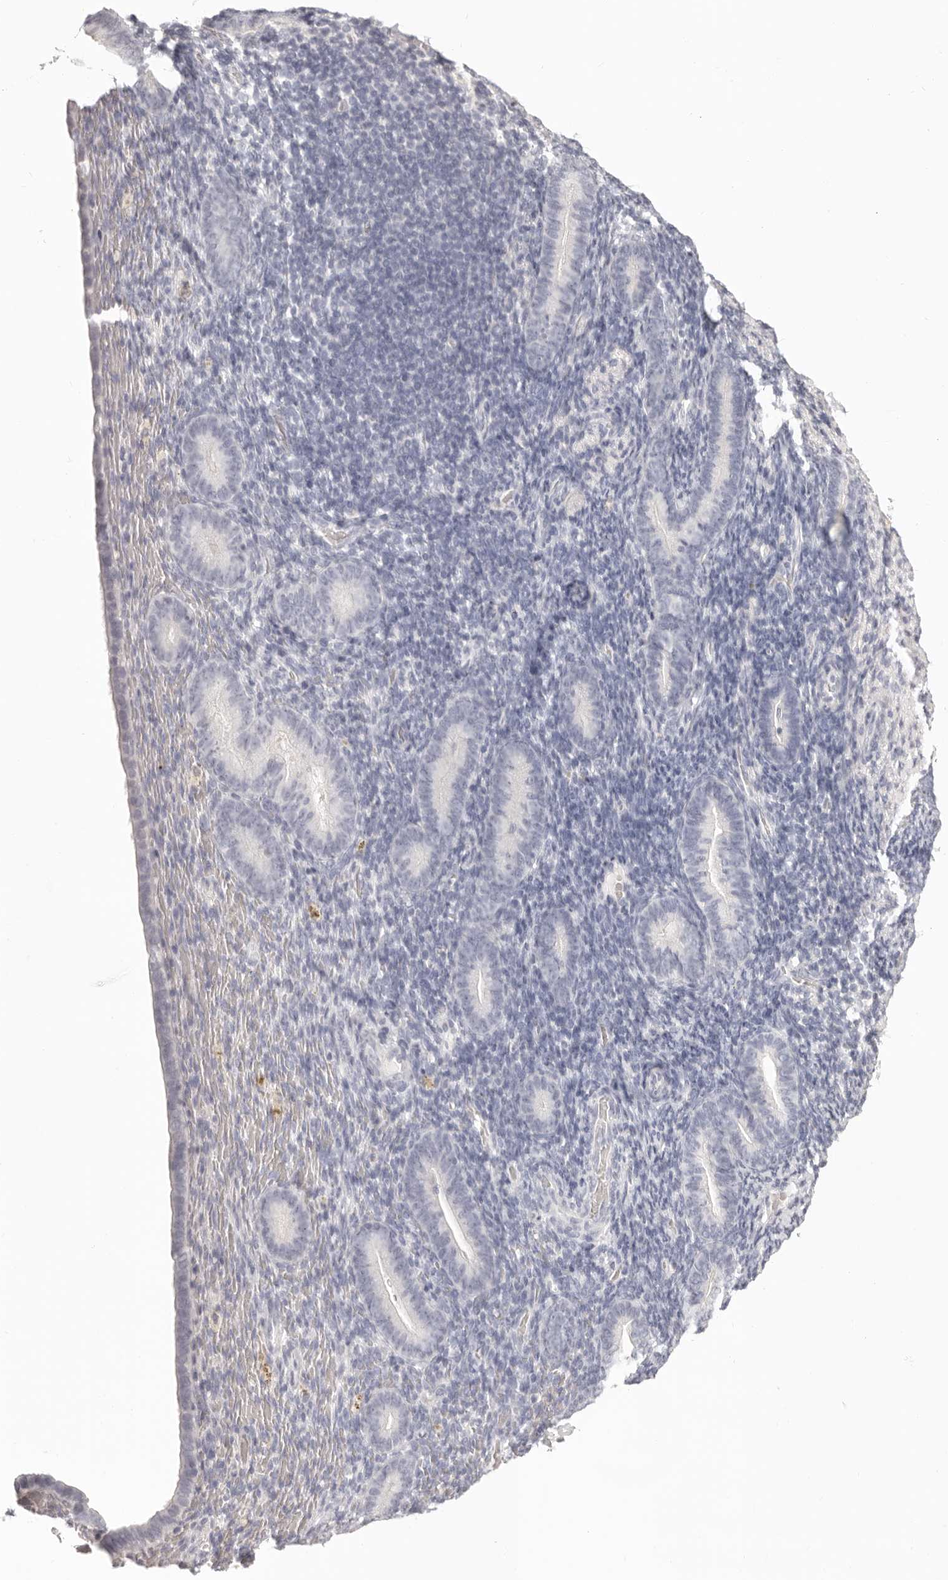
{"staining": {"intensity": "negative", "quantity": "none", "location": "none"}, "tissue": "endometrium", "cell_type": "Cells in endometrial stroma", "image_type": "normal", "snomed": [{"axis": "morphology", "description": "Normal tissue, NOS"}, {"axis": "topography", "description": "Endometrium"}], "caption": "The image reveals no staining of cells in endometrial stroma in unremarkable endometrium.", "gene": "FABP1", "patient": {"sex": "female", "age": 51}}